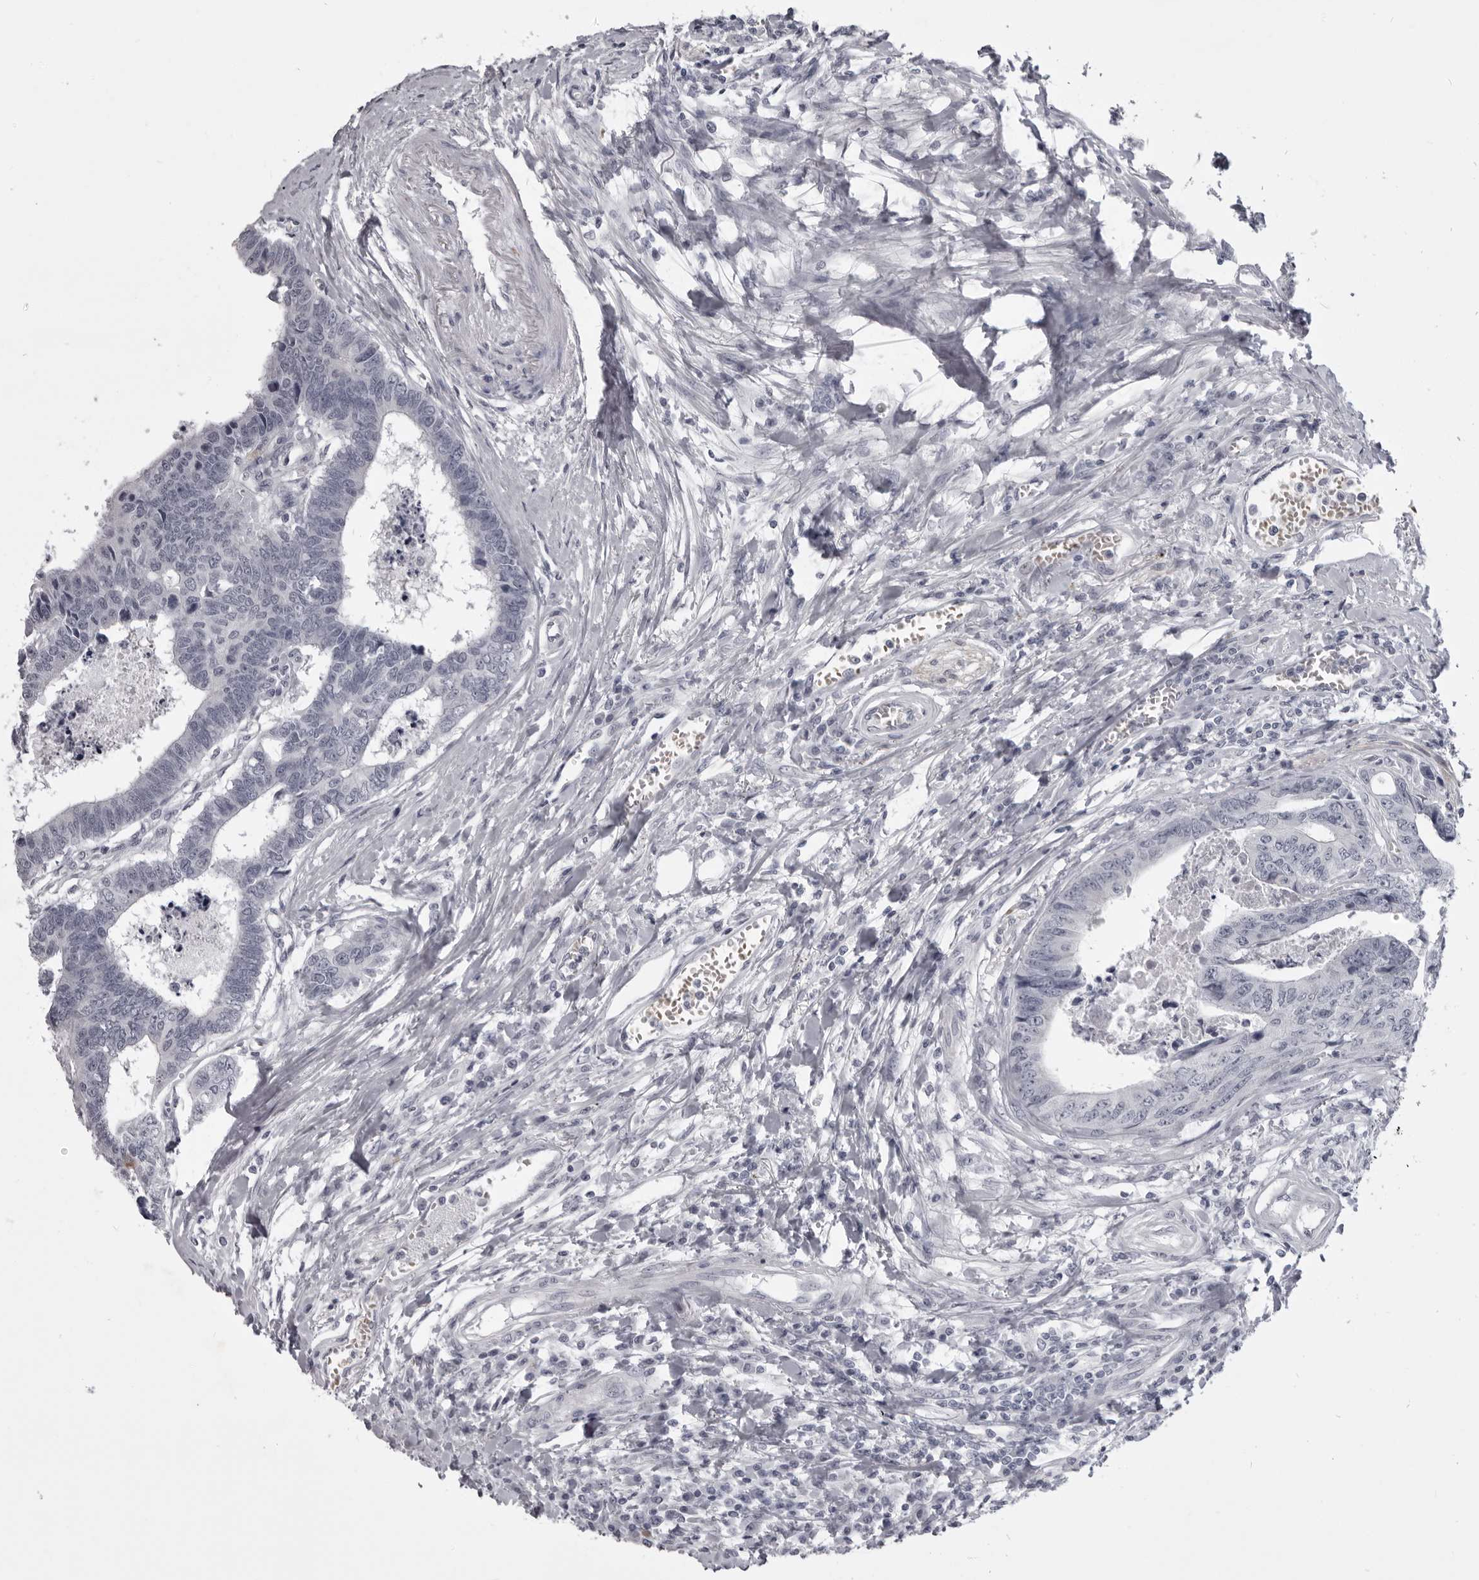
{"staining": {"intensity": "negative", "quantity": "none", "location": "none"}, "tissue": "colorectal cancer", "cell_type": "Tumor cells", "image_type": "cancer", "snomed": [{"axis": "morphology", "description": "Adenocarcinoma, NOS"}, {"axis": "topography", "description": "Rectum"}], "caption": "The immunohistochemistry histopathology image has no significant expression in tumor cells of adenocarcinoma (colorectal) tissue.", "gene": "EPHA10", "patient": {"sex": "male", "age": 84}}